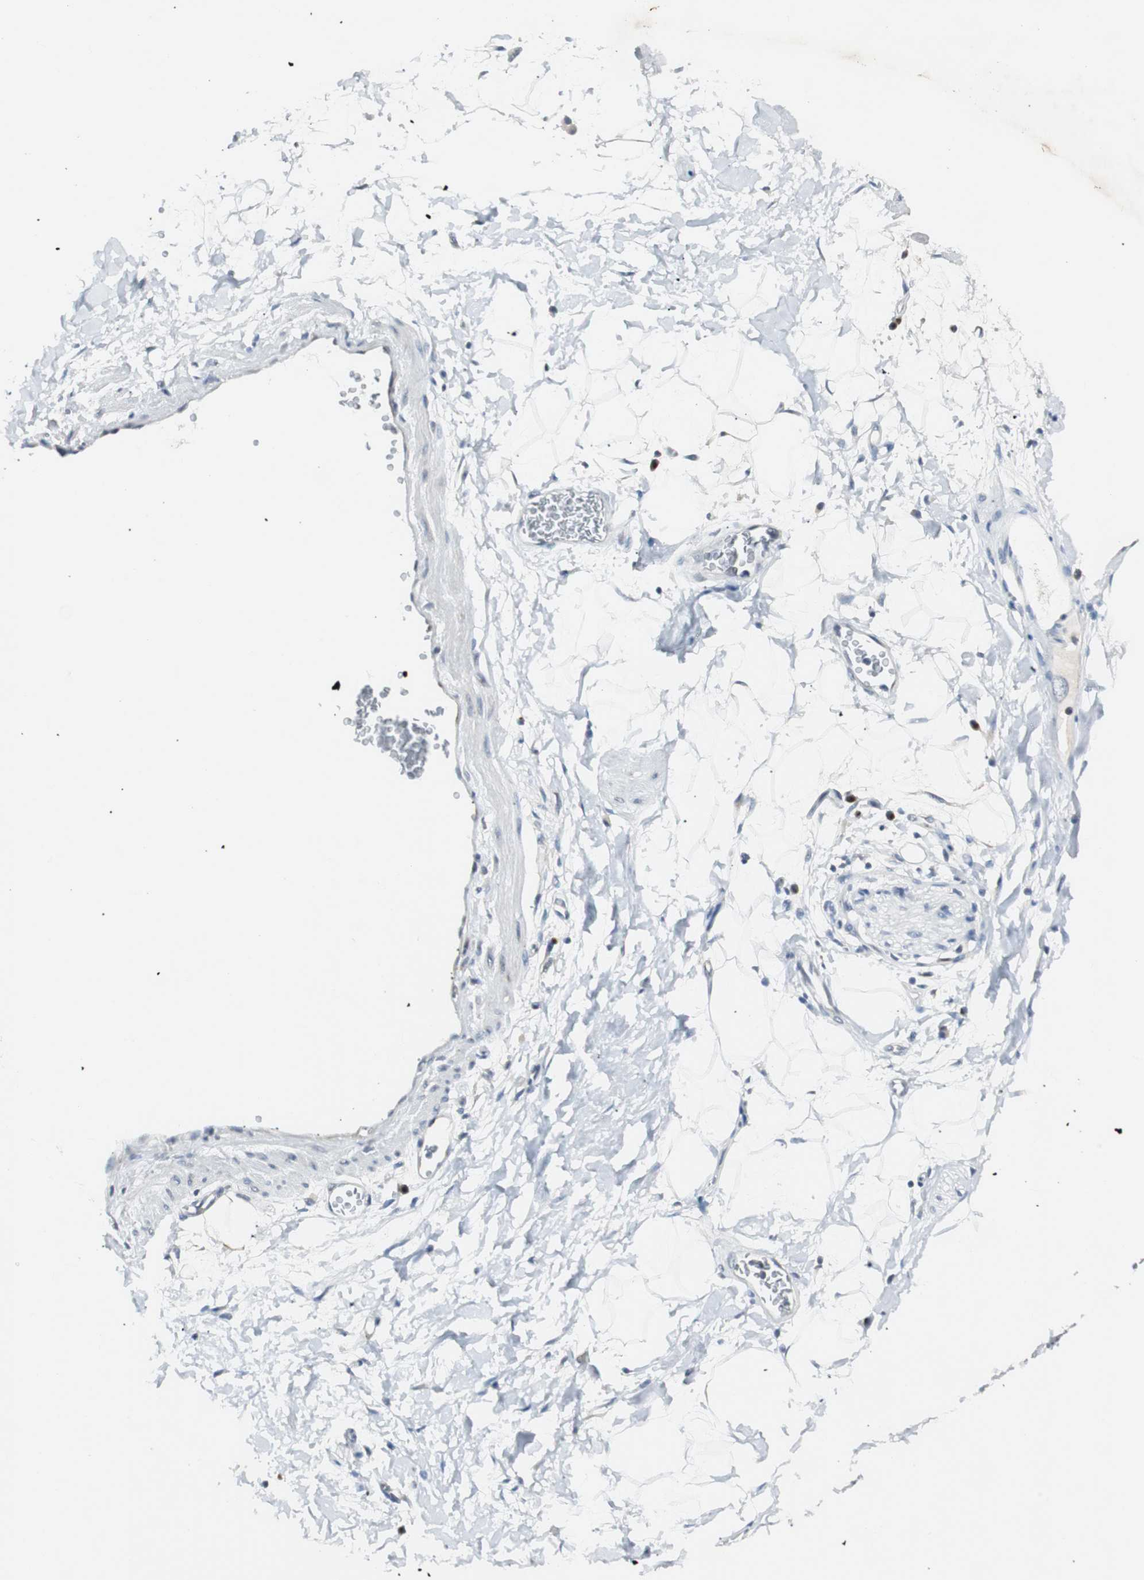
{"staining": {"intensity": "negative", "quantity": "none", "location": "none"}, "tissue": "adipose tissue", "cell_type": "Adipocytes", "image_type": "normal", "snomed": [{"axis": "morphology", "description": "Normal tissue, NOS"}, {"axis": "topography", "description": "Soft tissue"}], "caption": "Immunohistochemistry photomicrograph of unremarkable human adipose tissue stained for a protein (brown), which displays no positivity in adipocytes. (Immunohistochemistry, brightfield microscopy, high magnification).", "gene": "SOX30", "patient": {"sex": "male", "age": 72}}